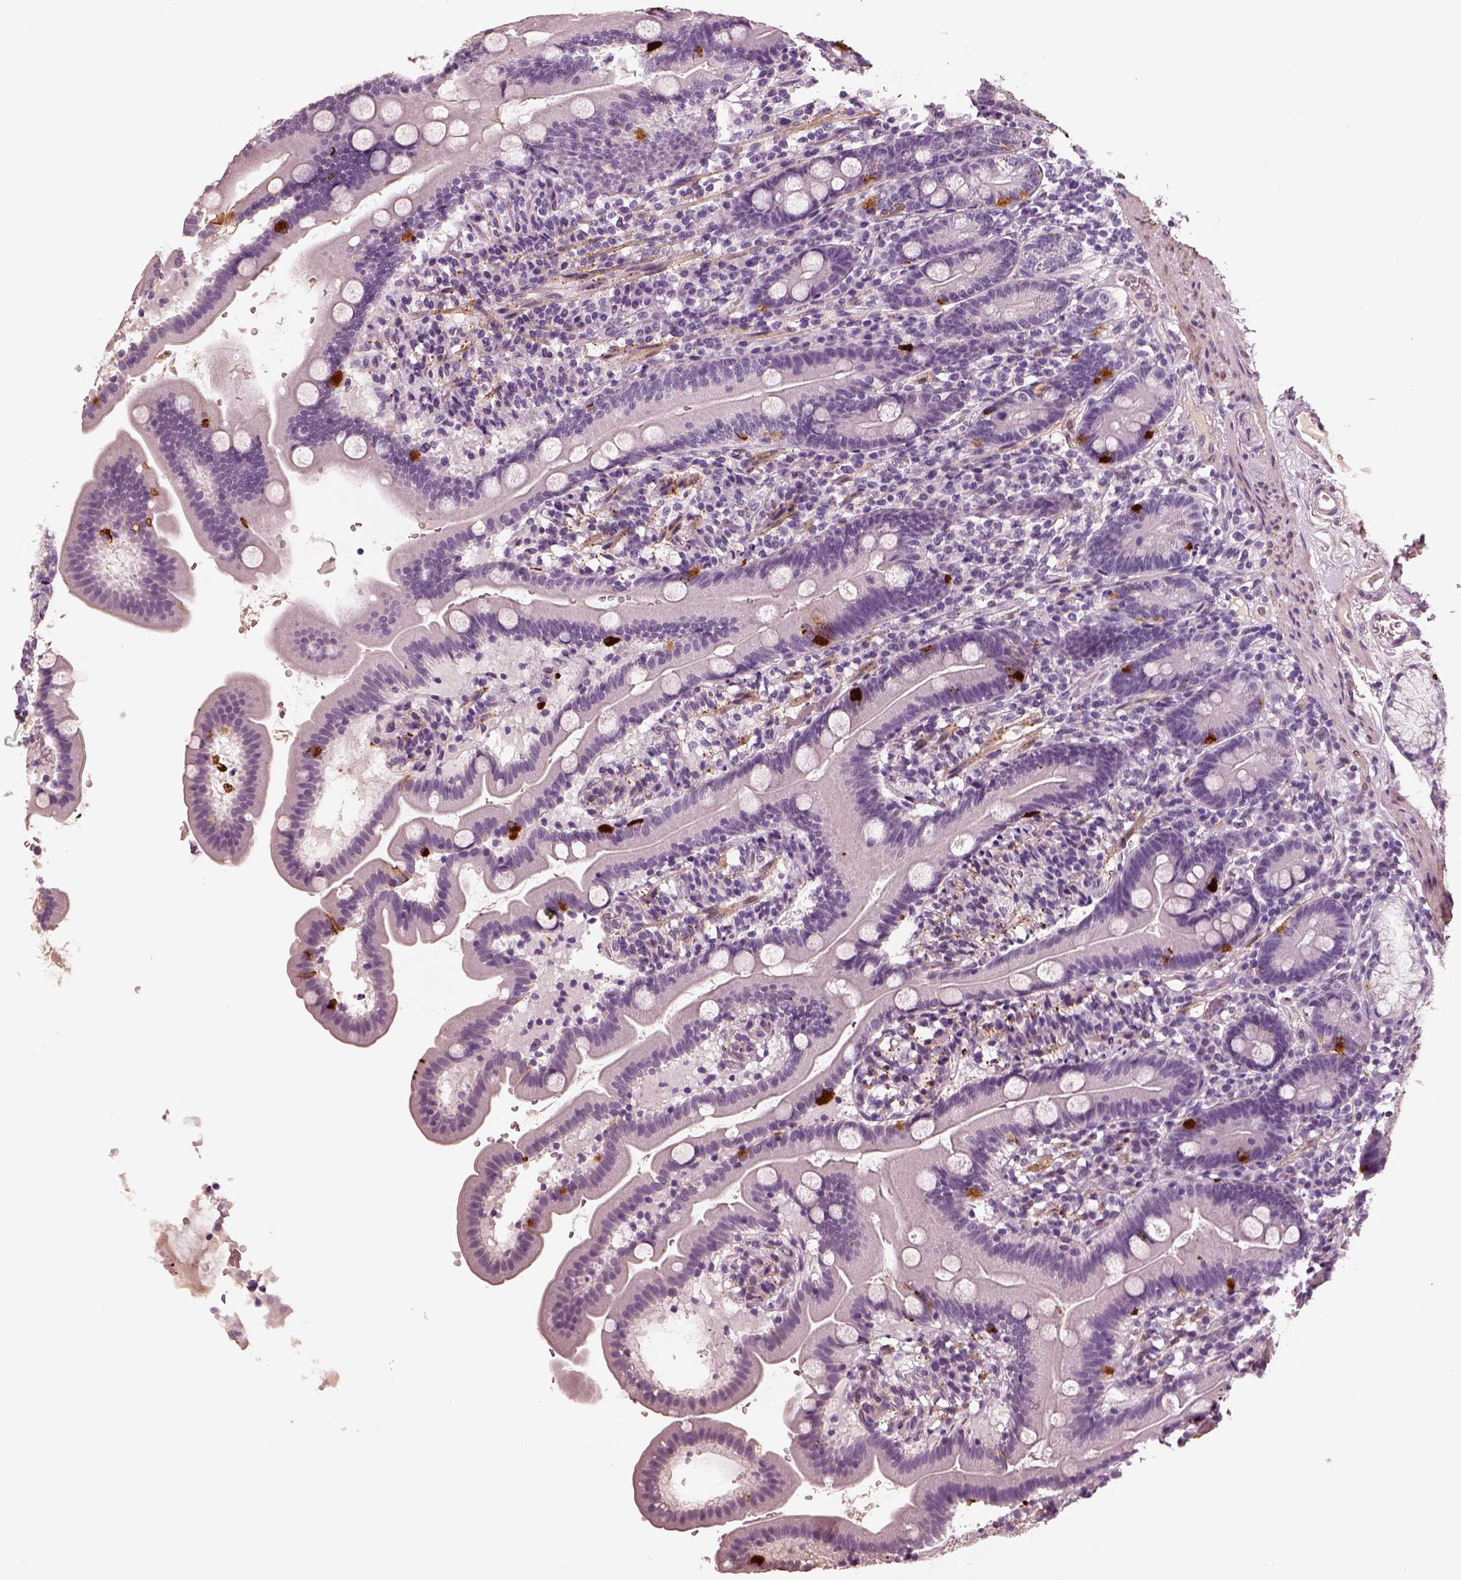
{"staining": {"intensity": "negative", "quantity": "none", "location": "none"}, "tissue": "duodenum", "cell_type": "Glandular cells", "image_type": "normal", "snomed": [{"axis": "morphology", "description": "Normal tissue, NOS"}, {"axis": "topography", "description": "Duodenum"}], "caption": "An immunohistochemistry (IHC) histopathology image of unremarkable duodenum is shown. There is no staining in glandular cells of duodenum. (Stains: DAB IHC with hematoxylin counter stain, Microscopy: brightfield microscopy at high magnification).", "gene": "RS1", "patient": {"sex": "female", "age": 67}}